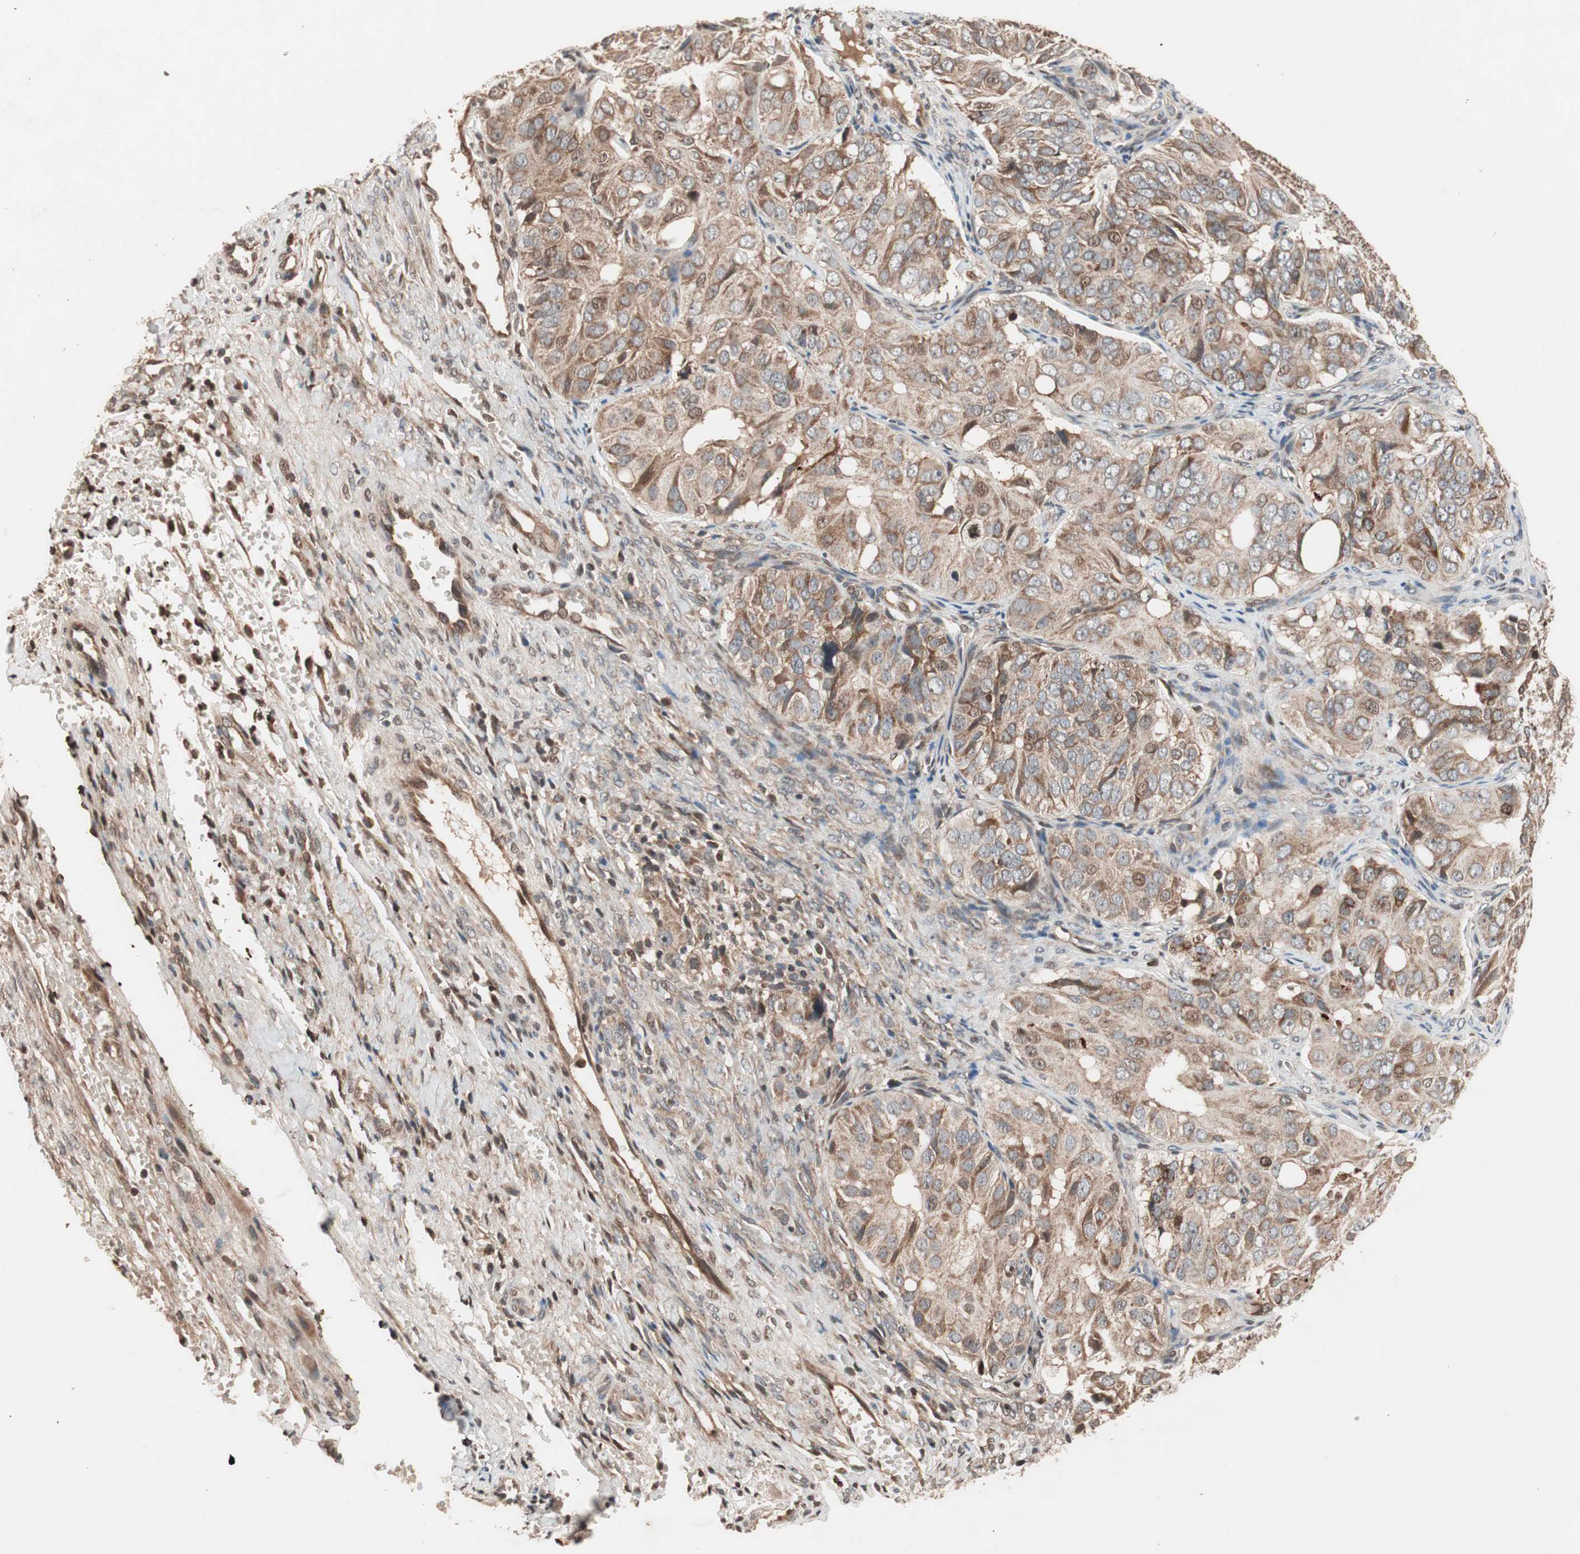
{"staining": {"intensity": "moderate", "quantity": ">75%", "location": "cytoplasmic/membranous,nuclear"}, "tissue": "ovarian cancer", "cell_type": "Tumor cells", "image_type": "cancer", "snomed": [{"axis": "morphology", "description": "Carcinoma, endometroid"}, {"axis": "topography", "description": "Ovary"}], "caption": "Tumor cells demonstrate medium levels of moderate cytoplasmic/membranous and nuclear staining in approximately >75% of cells in ovarian cancer.", "gene": "NF2", "patient": {"sex": "female", "age": 51}}